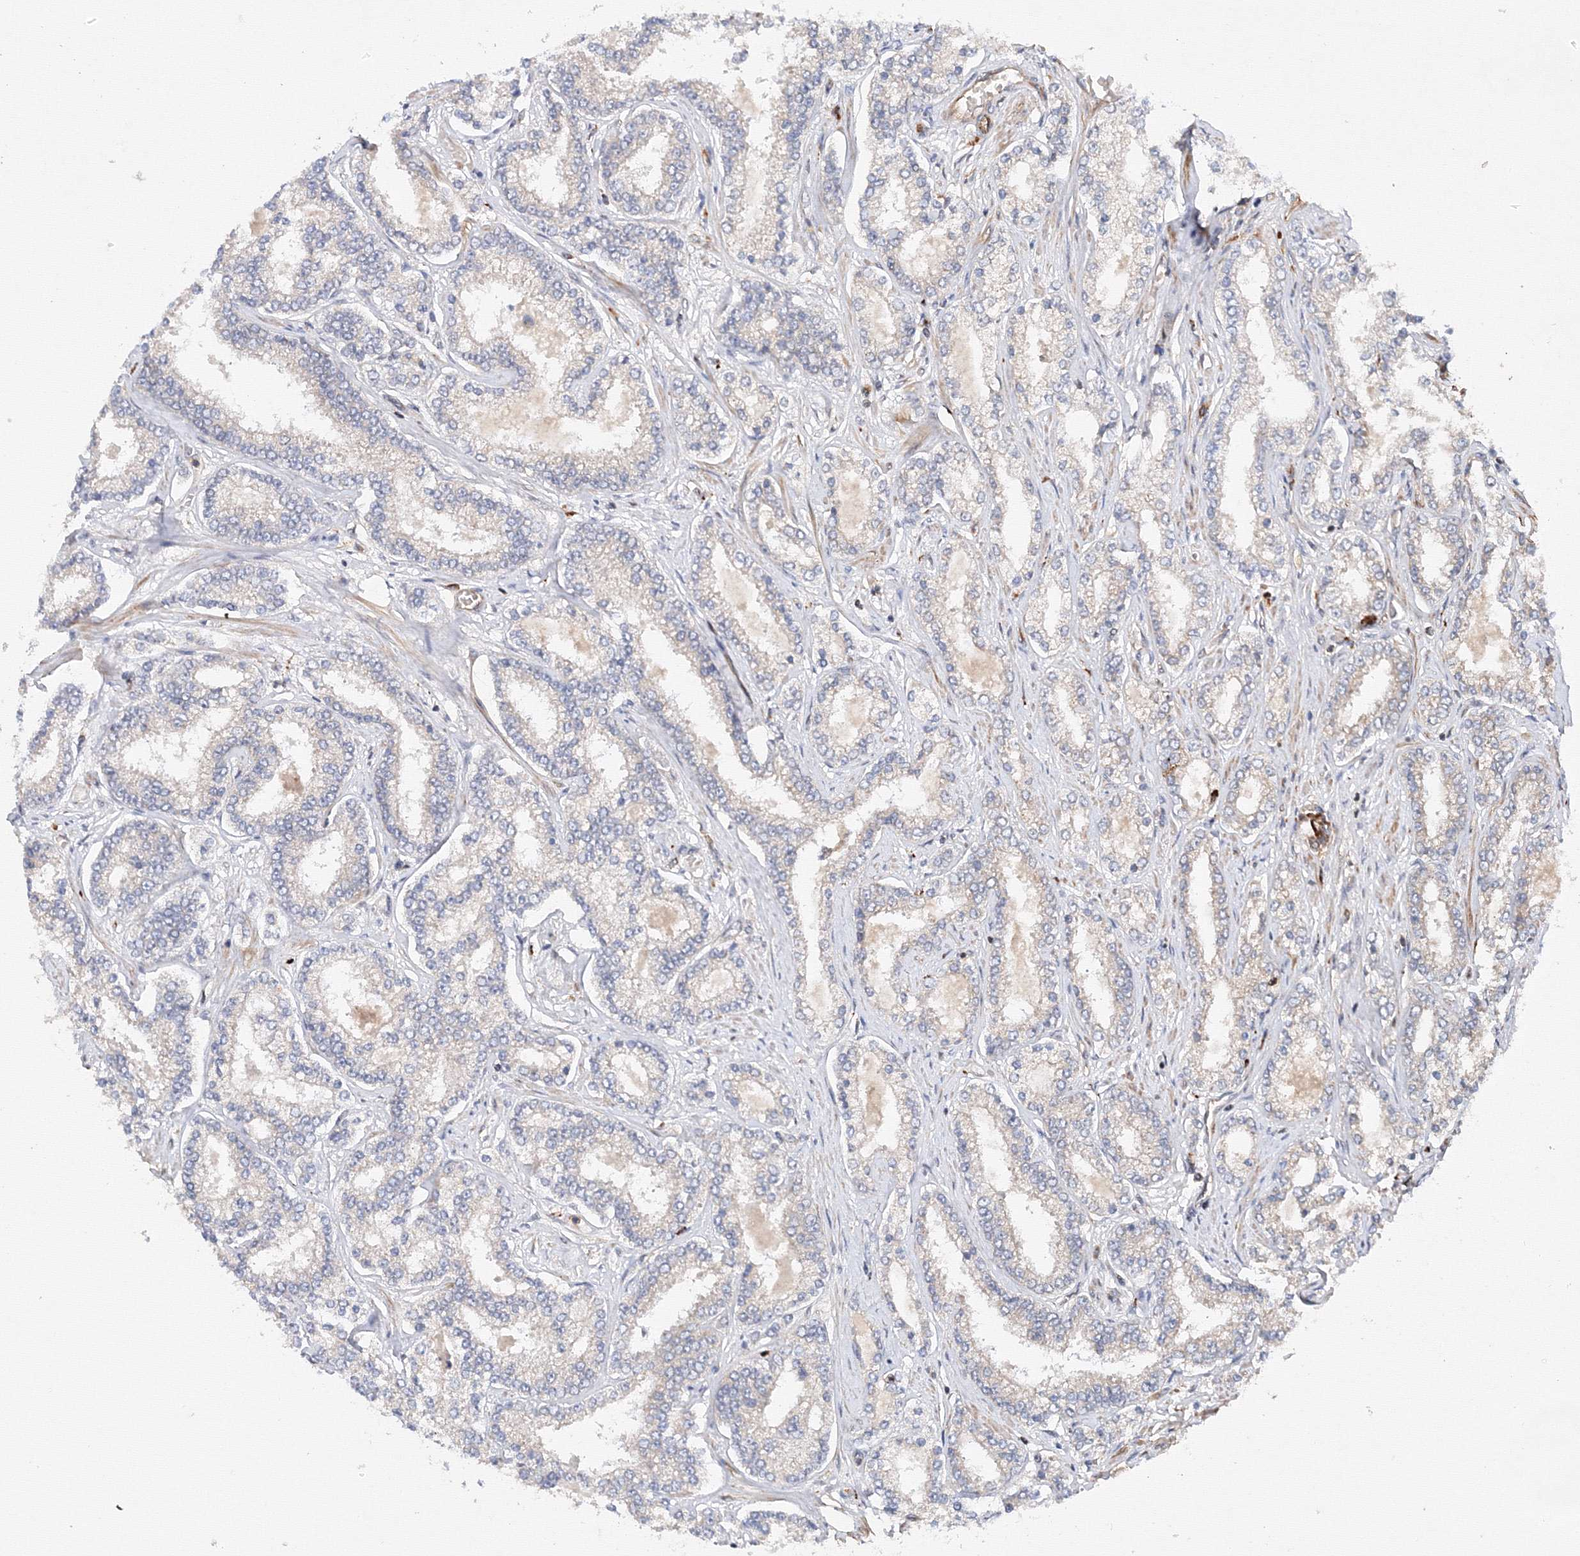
{"staining": {"intensity": "negative", "quantity": "none", "location": "none"}, "tissue": "prostate cancer", "cell_type": "Tumor cells", "image_type": "cancer", "snomed": [{"axis": "morphology", "description": "Normal tissue, NOS"}, {"axis": "morphology", "description": "Adenocarcinoma, High grade"}, {"axis": "topography", "description": "Prostate"}], "caption": "High power microscopy photomicrograph of an immunohistochemistry (IHC) histopathology image of prostate cancer (adenocarcinoma (high-grade)), revealing no significant staining in tumor cells.", "gene": "DCTD", "patient": {"sex": "male", "age": 83}}